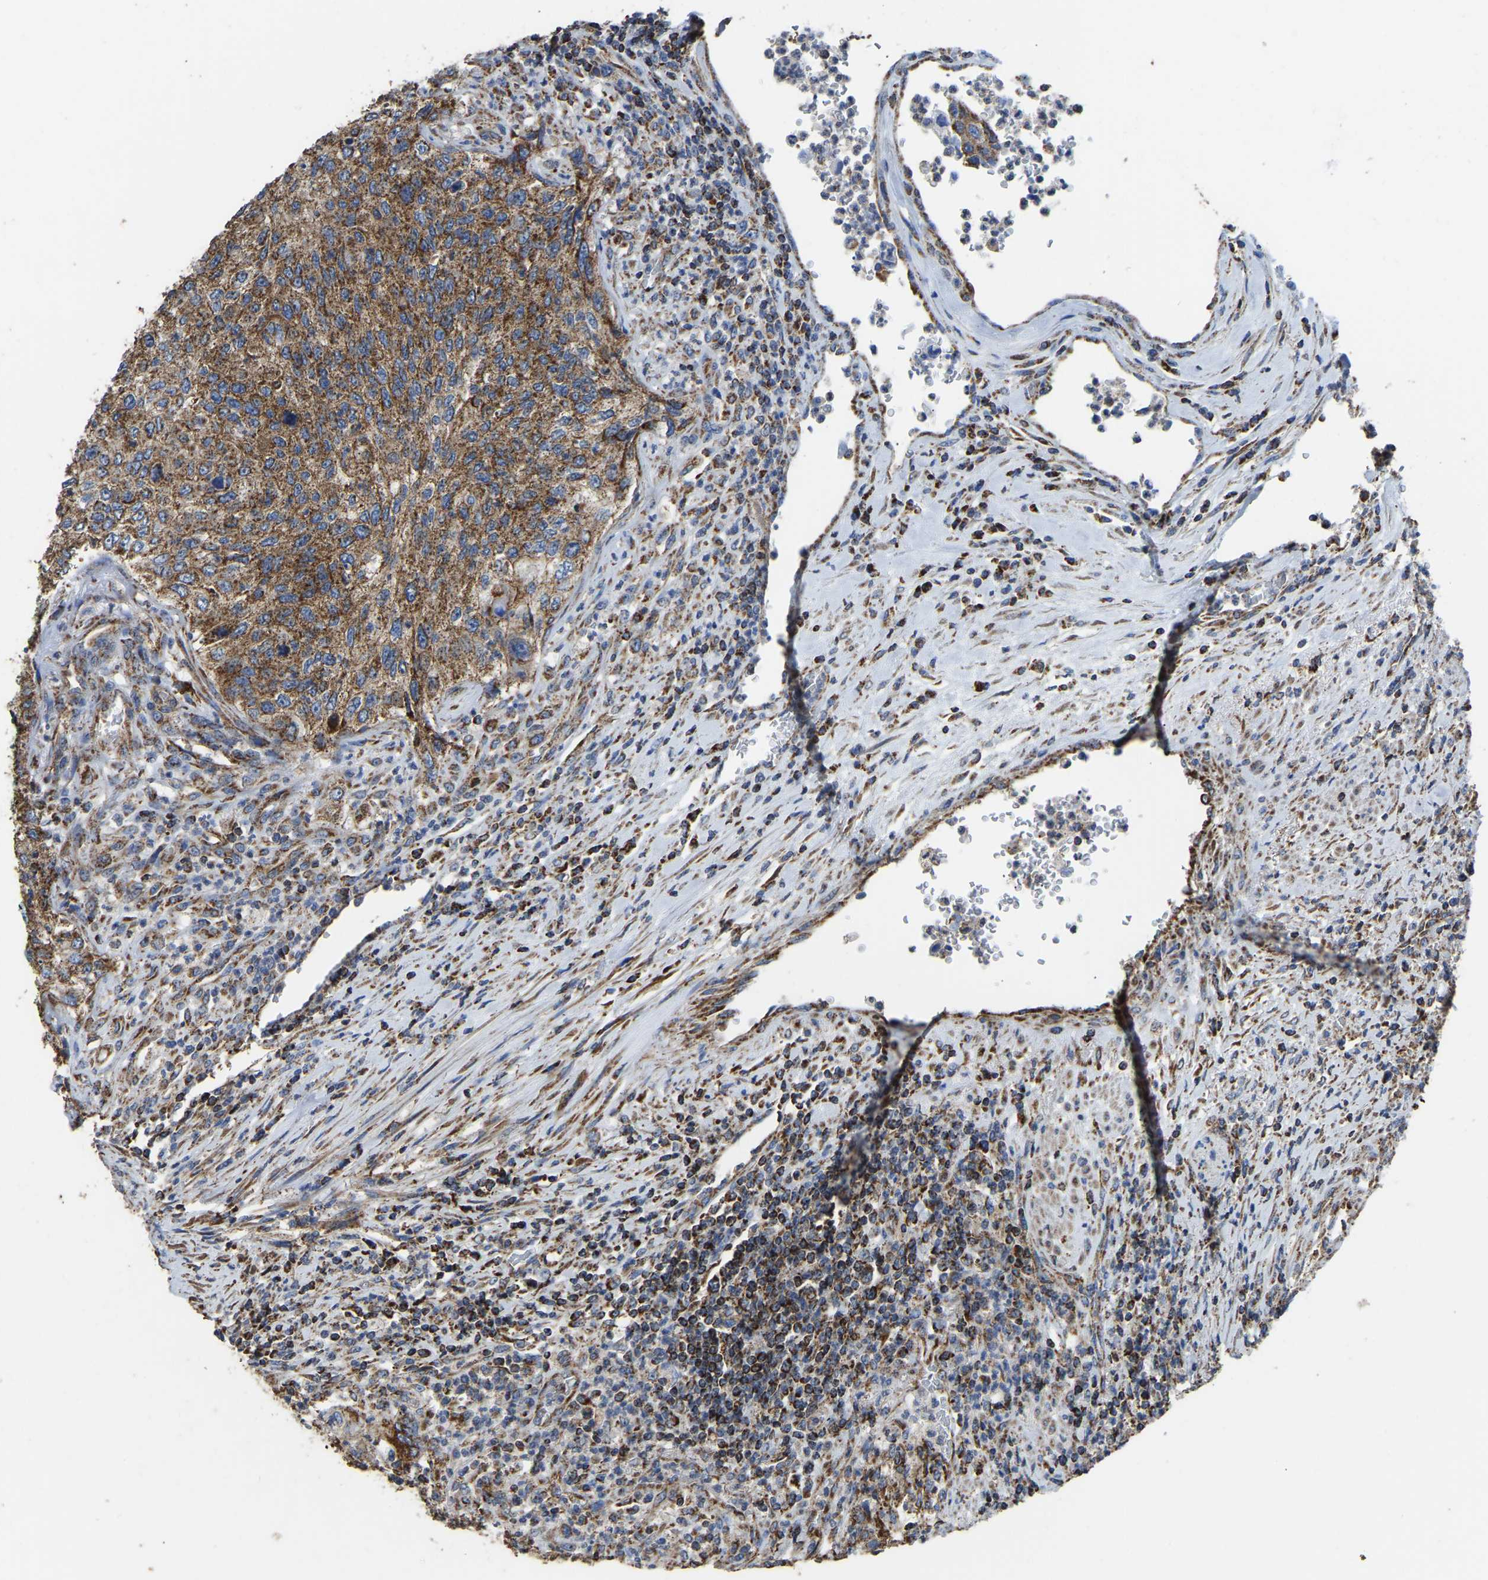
{"staining": {"intensity": "strong", "quantity": ">75%", "location": "cytoplasmic/membranous"}, "tissue": "urothelial cancer", "cell_type": "Tumor cells", "image_type": "cancer", "snomed": [{"axis": "morphology", "description": "Urothelial carcinoma, High grade"}, {"axis": "topography", "description": "Urinary bladder"}], "caption": "IHC micrograph of urothelial carcinoma (high-grade) stained for a protein (brown), which exhibits high levels of strong cytoplasmic/membranous expression in approximately >75% of tumor cells.", "gene": "ETFA", "patient": {"sex": "female", "age": 60}}